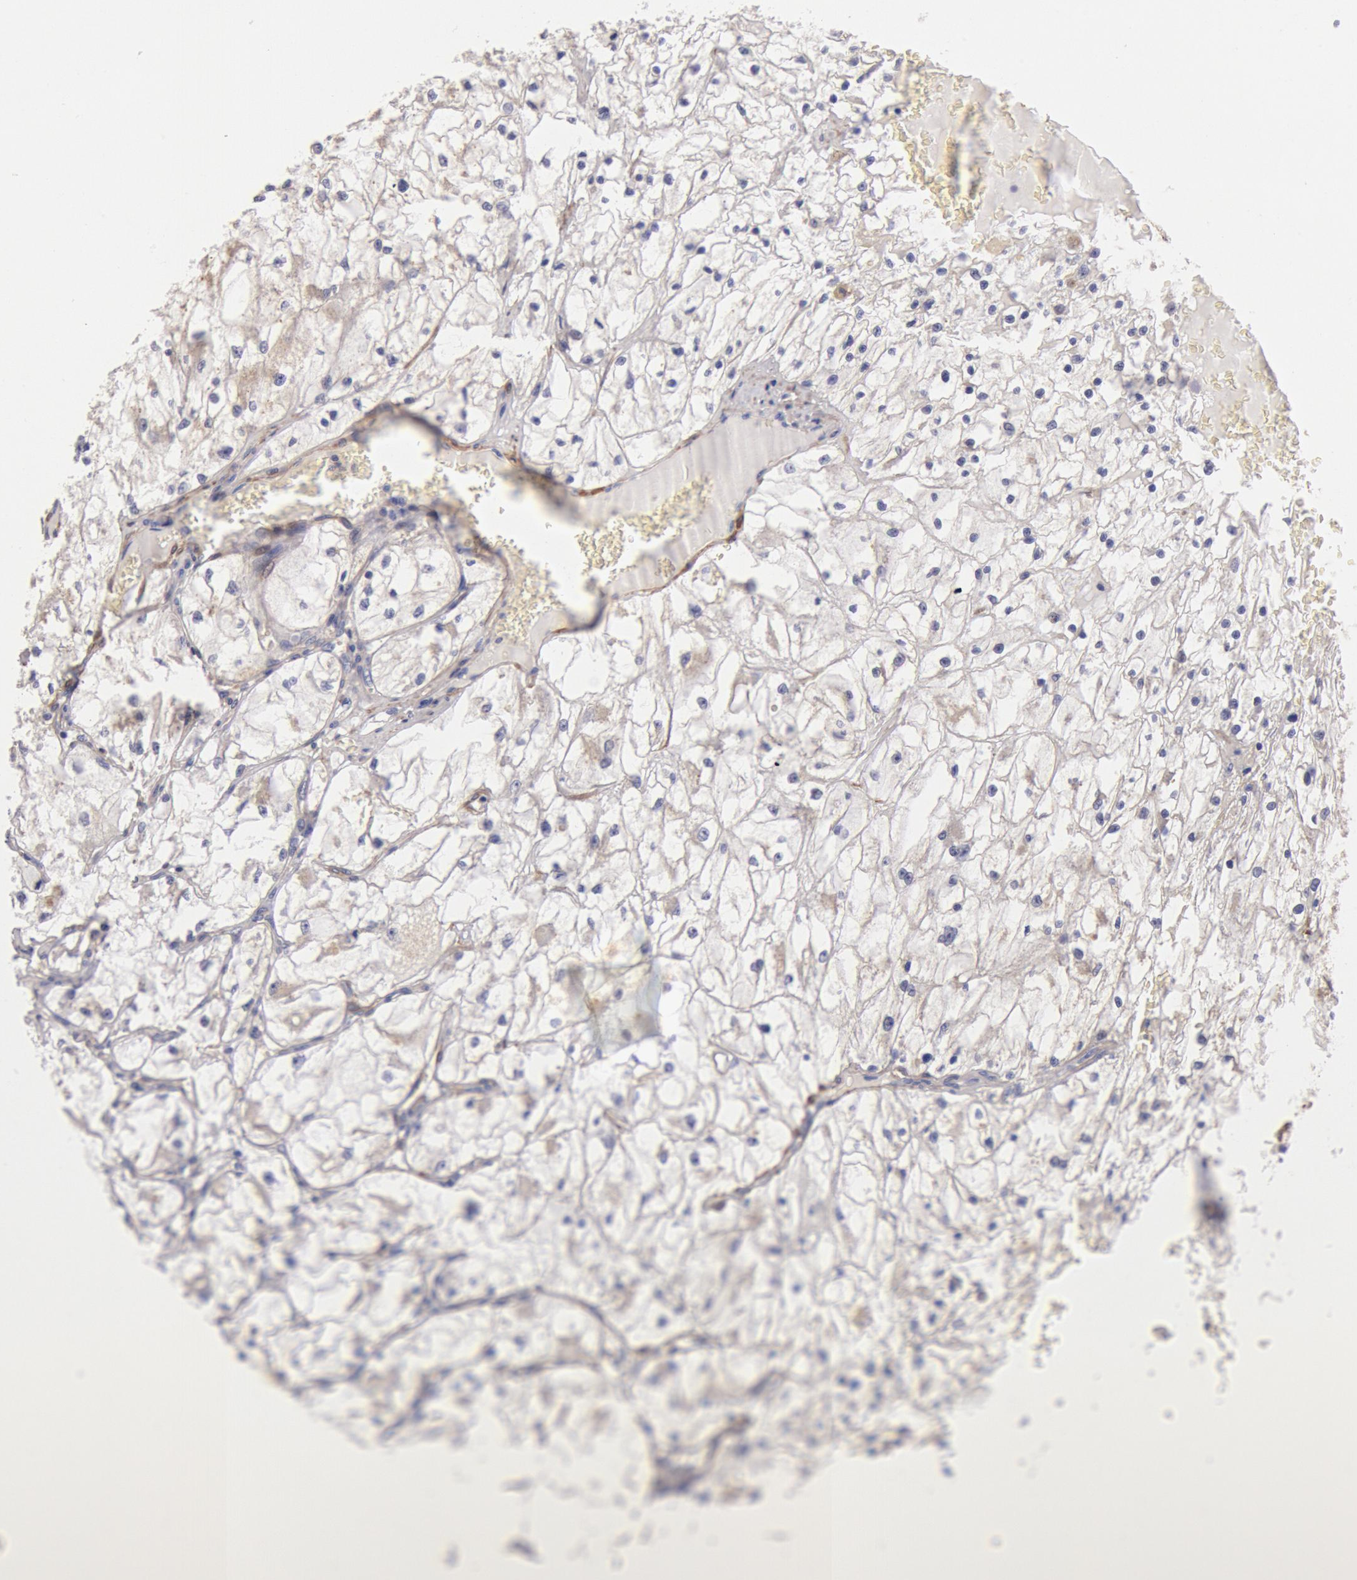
{"staining": {"intensity": "weak", "quantity": "<25%", "location": "cytoplasmic/membranous"}, "tissue": "renal cancer", "cell_type": "Tumor cells", "image_type": "cancer", "snomed": [{"axis": "morphology", "description": "Adenocarcinoma, NOS"}, {"axis": "topography", "description": "Kidney"}], "caption": "IHC image of renal cancer stained for a protein (brown), which shows no expression in tumor cells. (DAB IHC visualized using brightfield microscopy, high magnification).", "gene": "TMED8", "patient": {"sex": "male", "age": 61}}